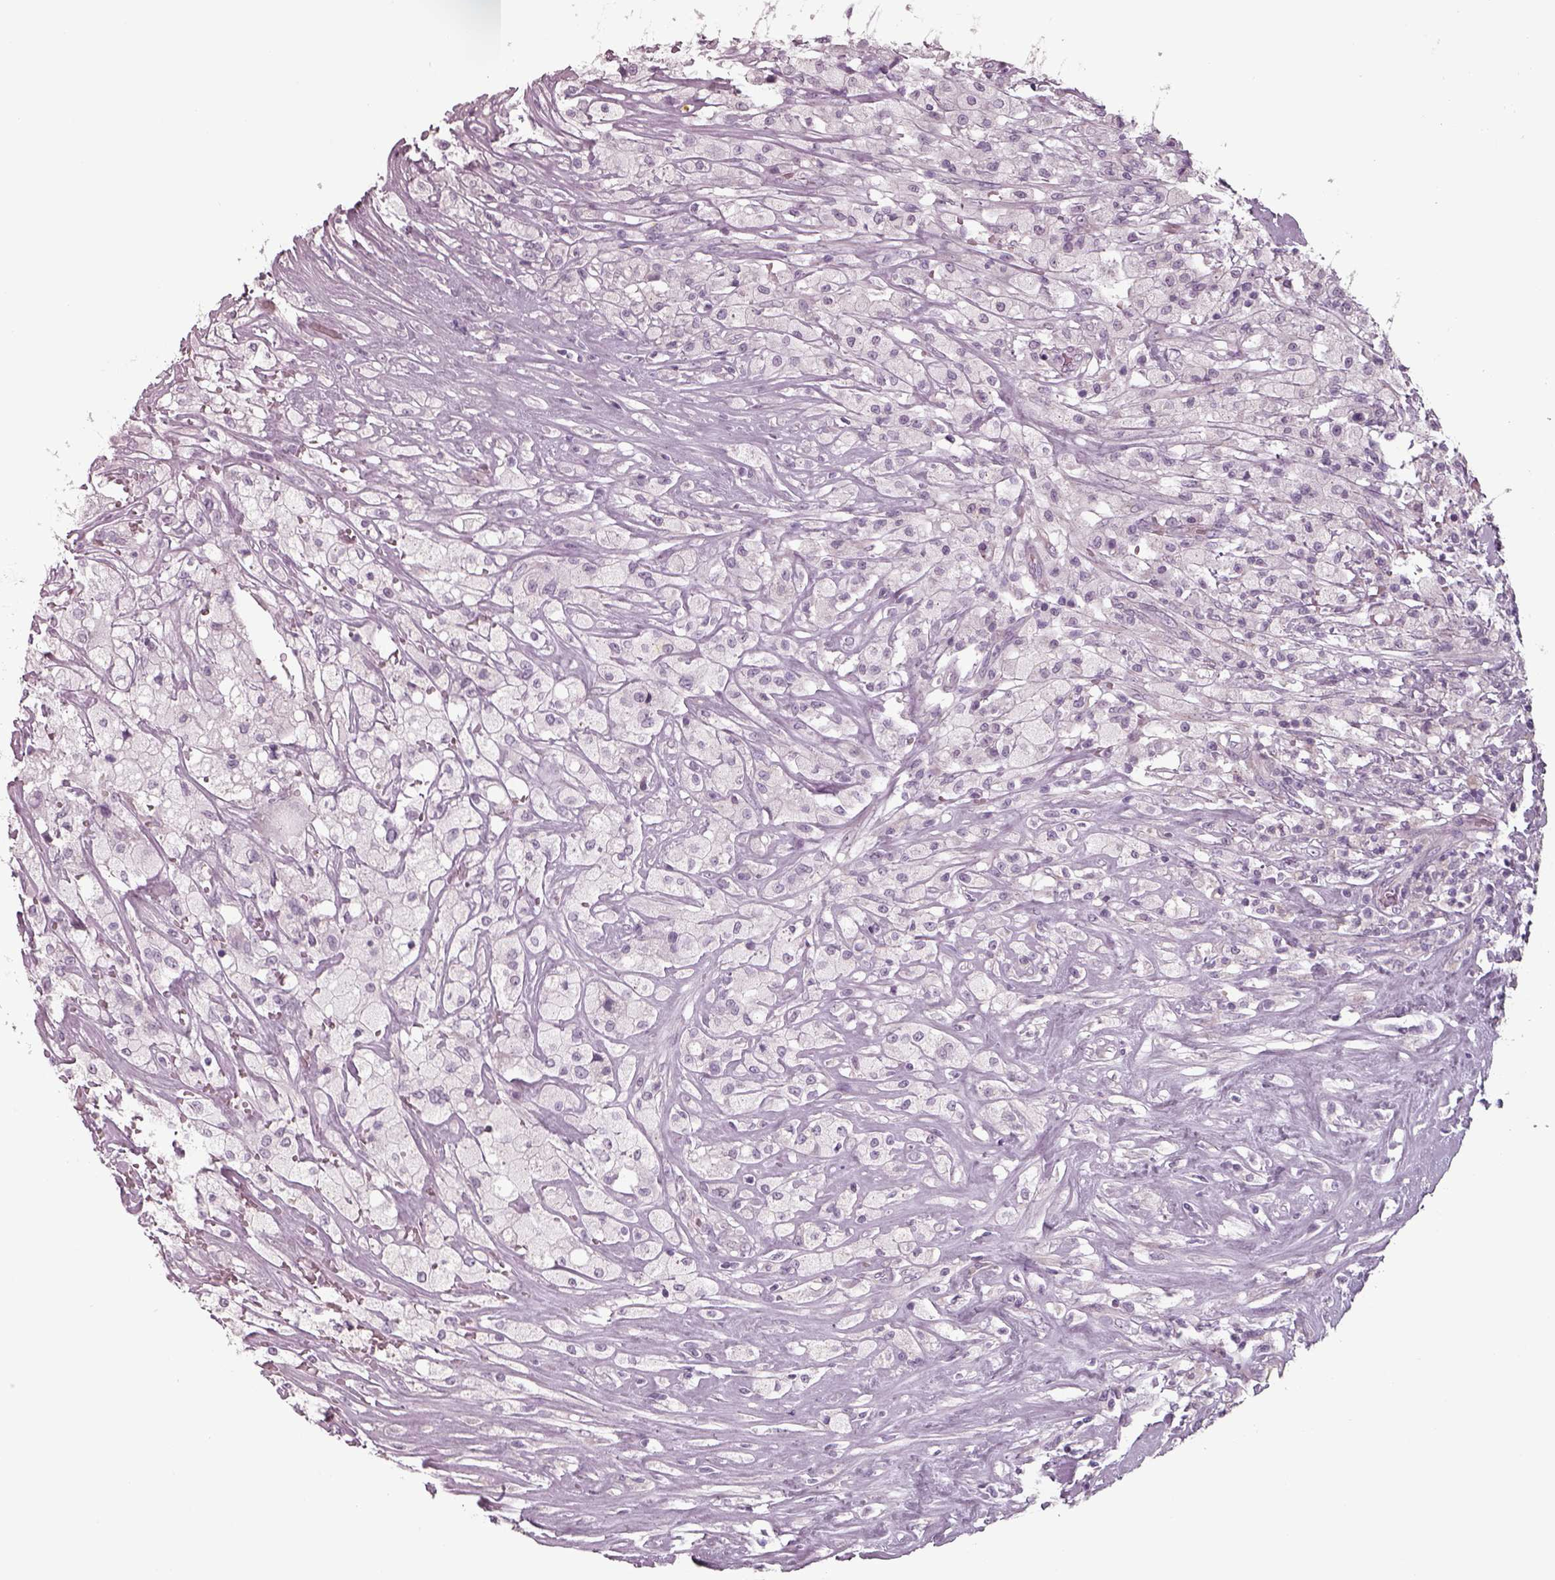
{"staining": {"intensity": "negative", "quantity": "none", "location": "none"}, "tissue": "testis cancer", "cell_type": "Tumor cells", "image_type": "cancer", "snomed": [{"axis": "morphology", "description": "Necrosis, NOS"}, {"axis": "morphology", "description": "Carcinoma, Embryonal, NOS"}, {"axis": "topography", "description": "Testis"}], "caption": "Tumor cells are negative for protein expression in human testis cancer.", "gene": "SEPTIN14", "patient": {"sex": "male", "age": 19}}